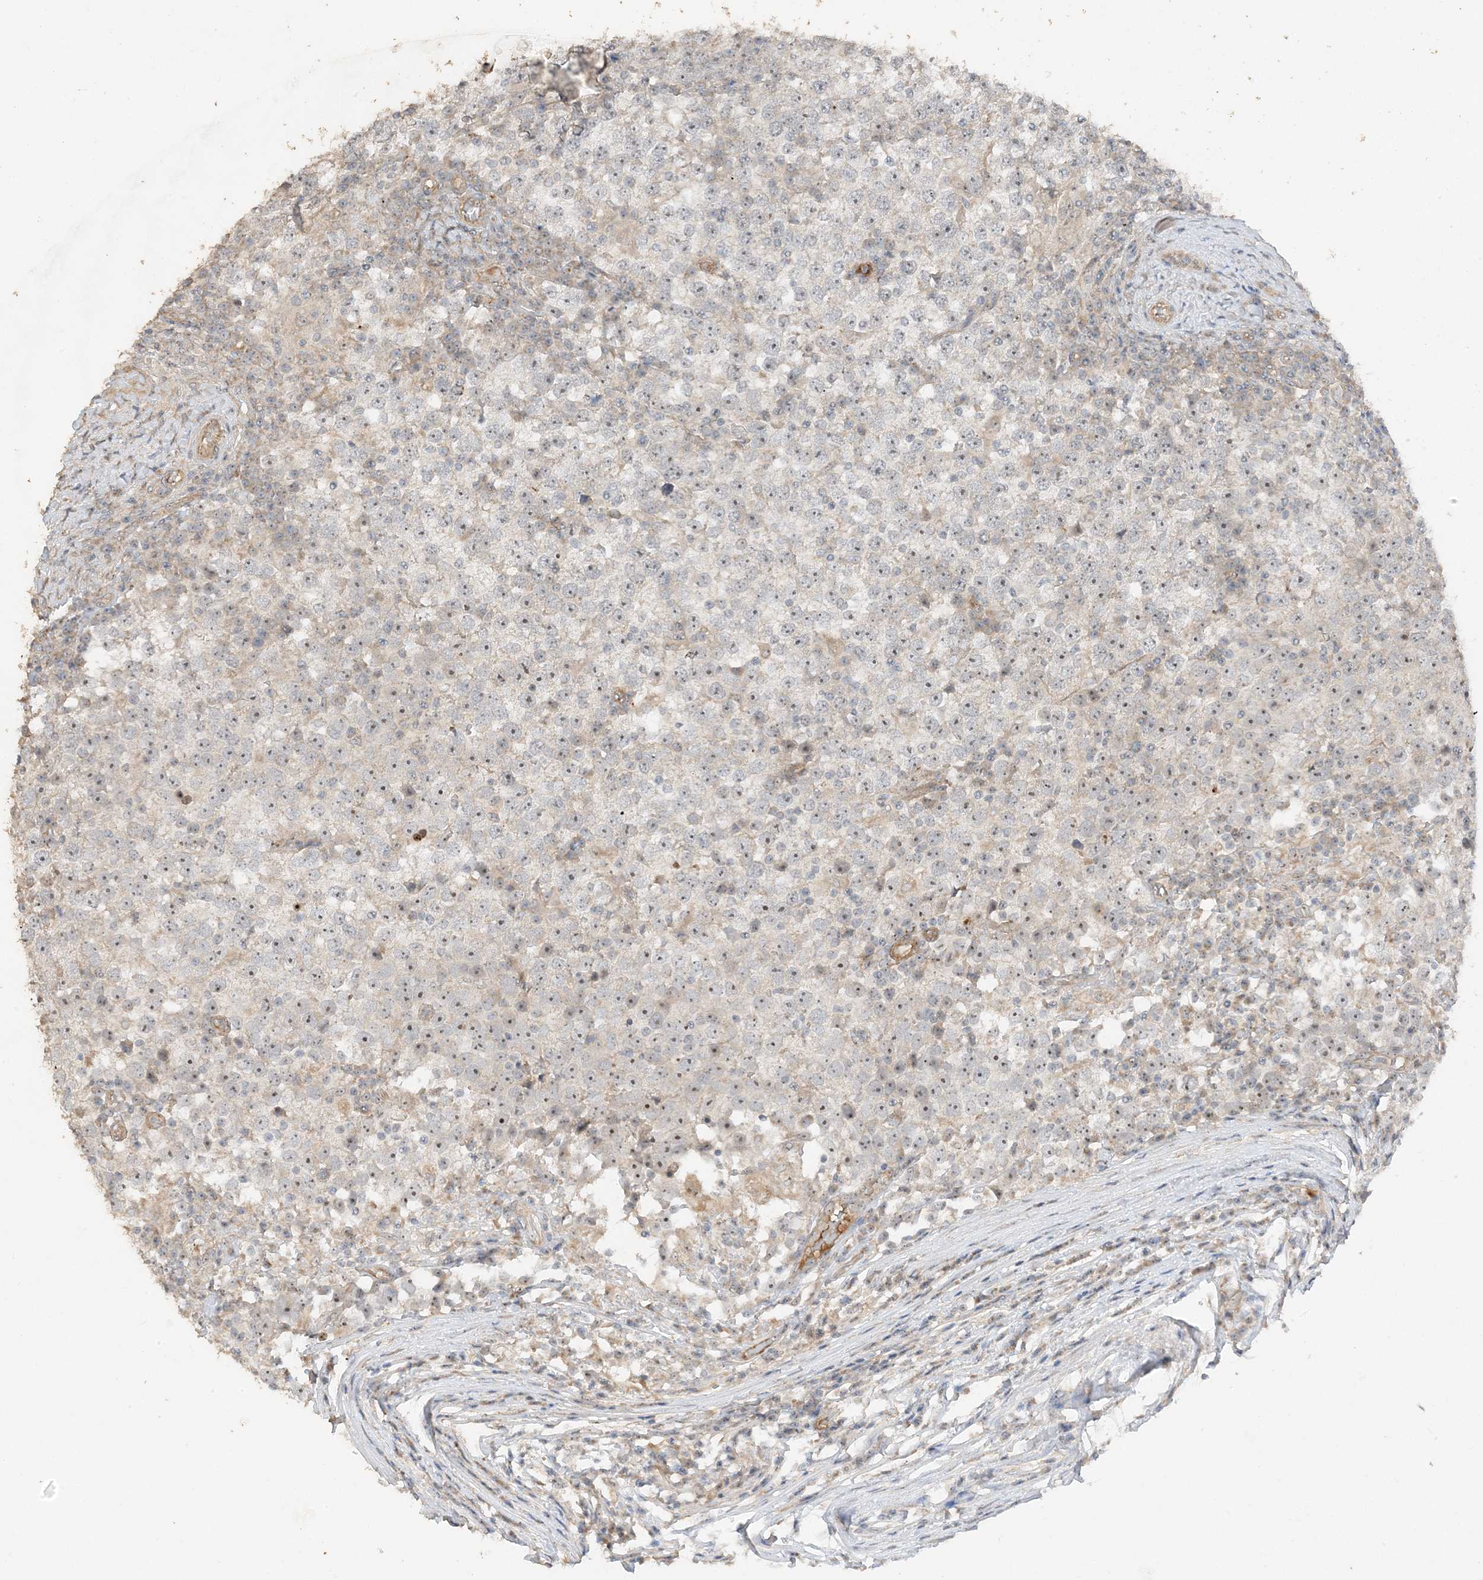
{"staining": {"intensity": "weak", "quantity": "25%-75%", "location": "nuclear"}, "tissue": "testis cancer", "cell_type": "Tumor cells", "image_type": "cancer", "snomed": [{"axis": "morphology", "description": "Seminoma, NOS"}, {"axis": "topography", "description": "Testis"}], "caption": "Protein analysis of seminoma (testis) tissue shows weak nuclear expression in approximately 25%-75% of tumor cells. Nuclei are stained in blue.", "gene": "DDX18", "patient": {"sex": "male", "age": 65}}